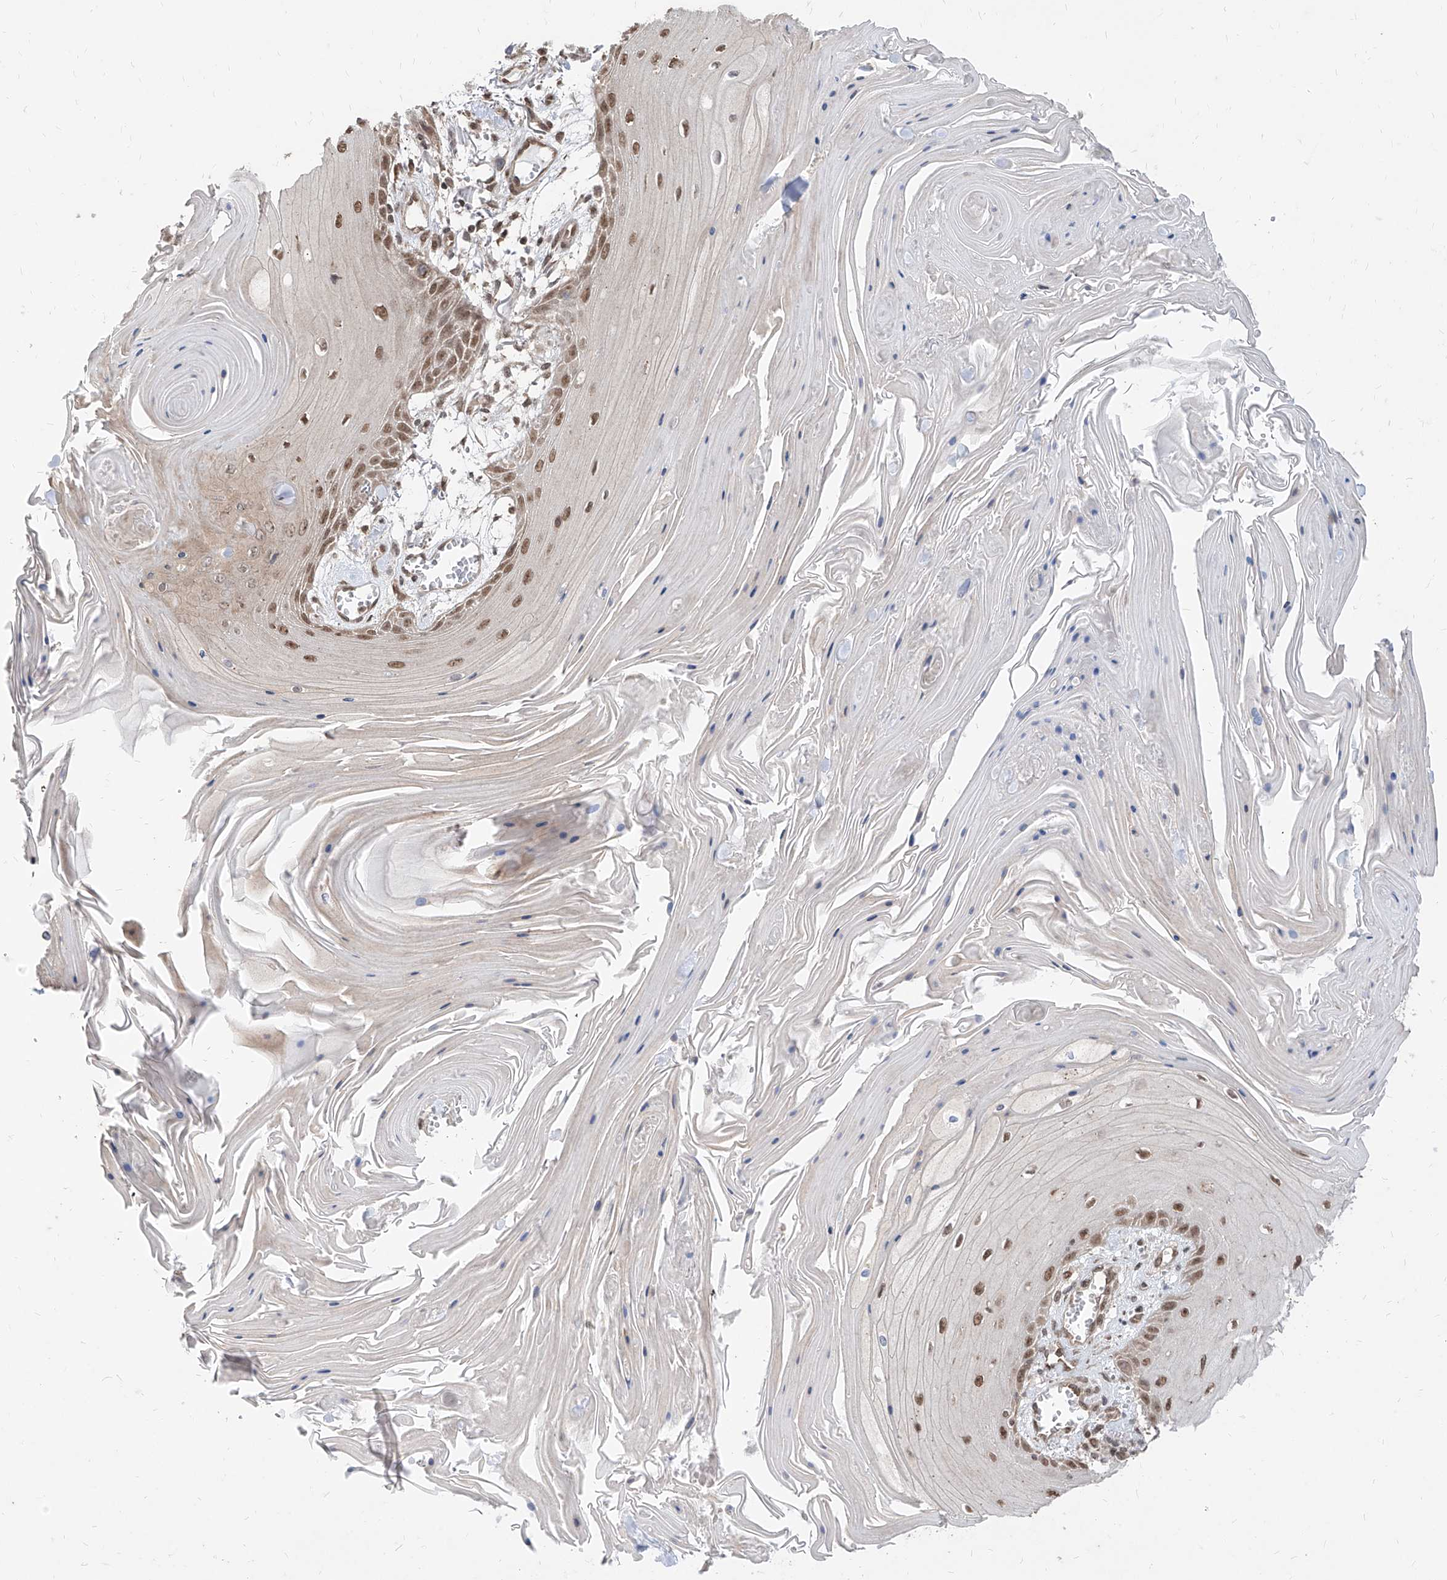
{"staining": {"intensity": "moderate", "quantity": ">75%", "location": "nuclear"}, "tissue": "skin cancer", "cell_type": "Tumor cells", "image_type": "cancer", "snomed": [{"axis": "morphology", "description": "Squamous cell carcinoma, NOS"}, {"axis": "topography", "description": "Skin"}], "caption": "Immunohistochemistry (DAB) staining of skin squamous cell carcinoma shows moderate nuclear protein staining in about >75% of tumor cells.", "gene": "C8orf82", "patient": {"sex": "male", "age": 74}}